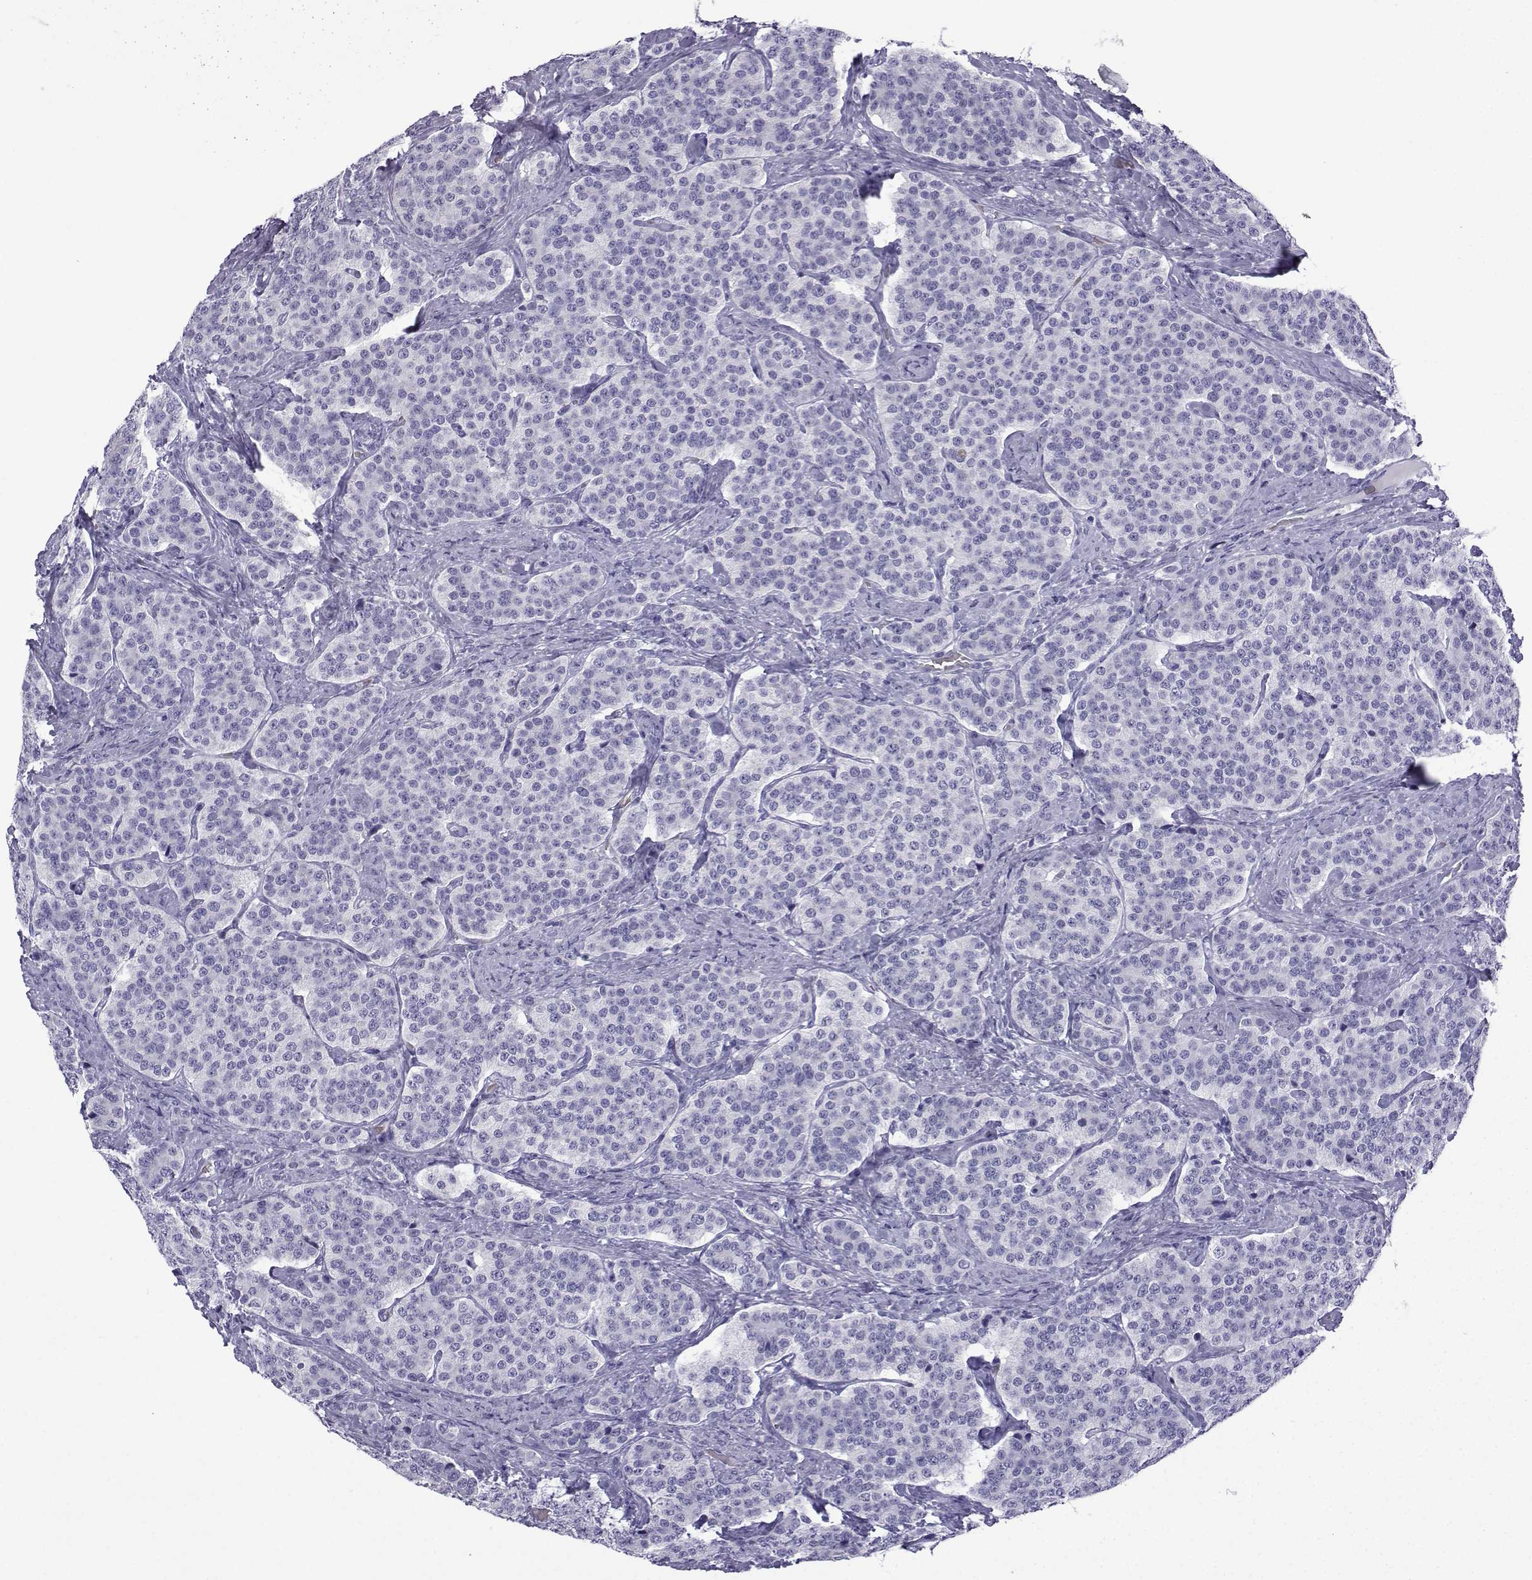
{"staining": {"intensity": "negative", "quantity": "none", "location": "none"}, "tissue": "carcinoid", "cell_type": "Tumor cells", "image_type": "cancer", "snomed": [{"axis": "morphology", "description": "Carcinoid, malignant, NOS"}, {"axis": "topography", "description": "Small intestine"}], "caption": "A high-resolution image shows immunohistochemistry staining of carcinoid, which shows no significant positivity in tumor cells.", "gene": "TRIM46", "patient": {"sex": "female", "age": 58}}